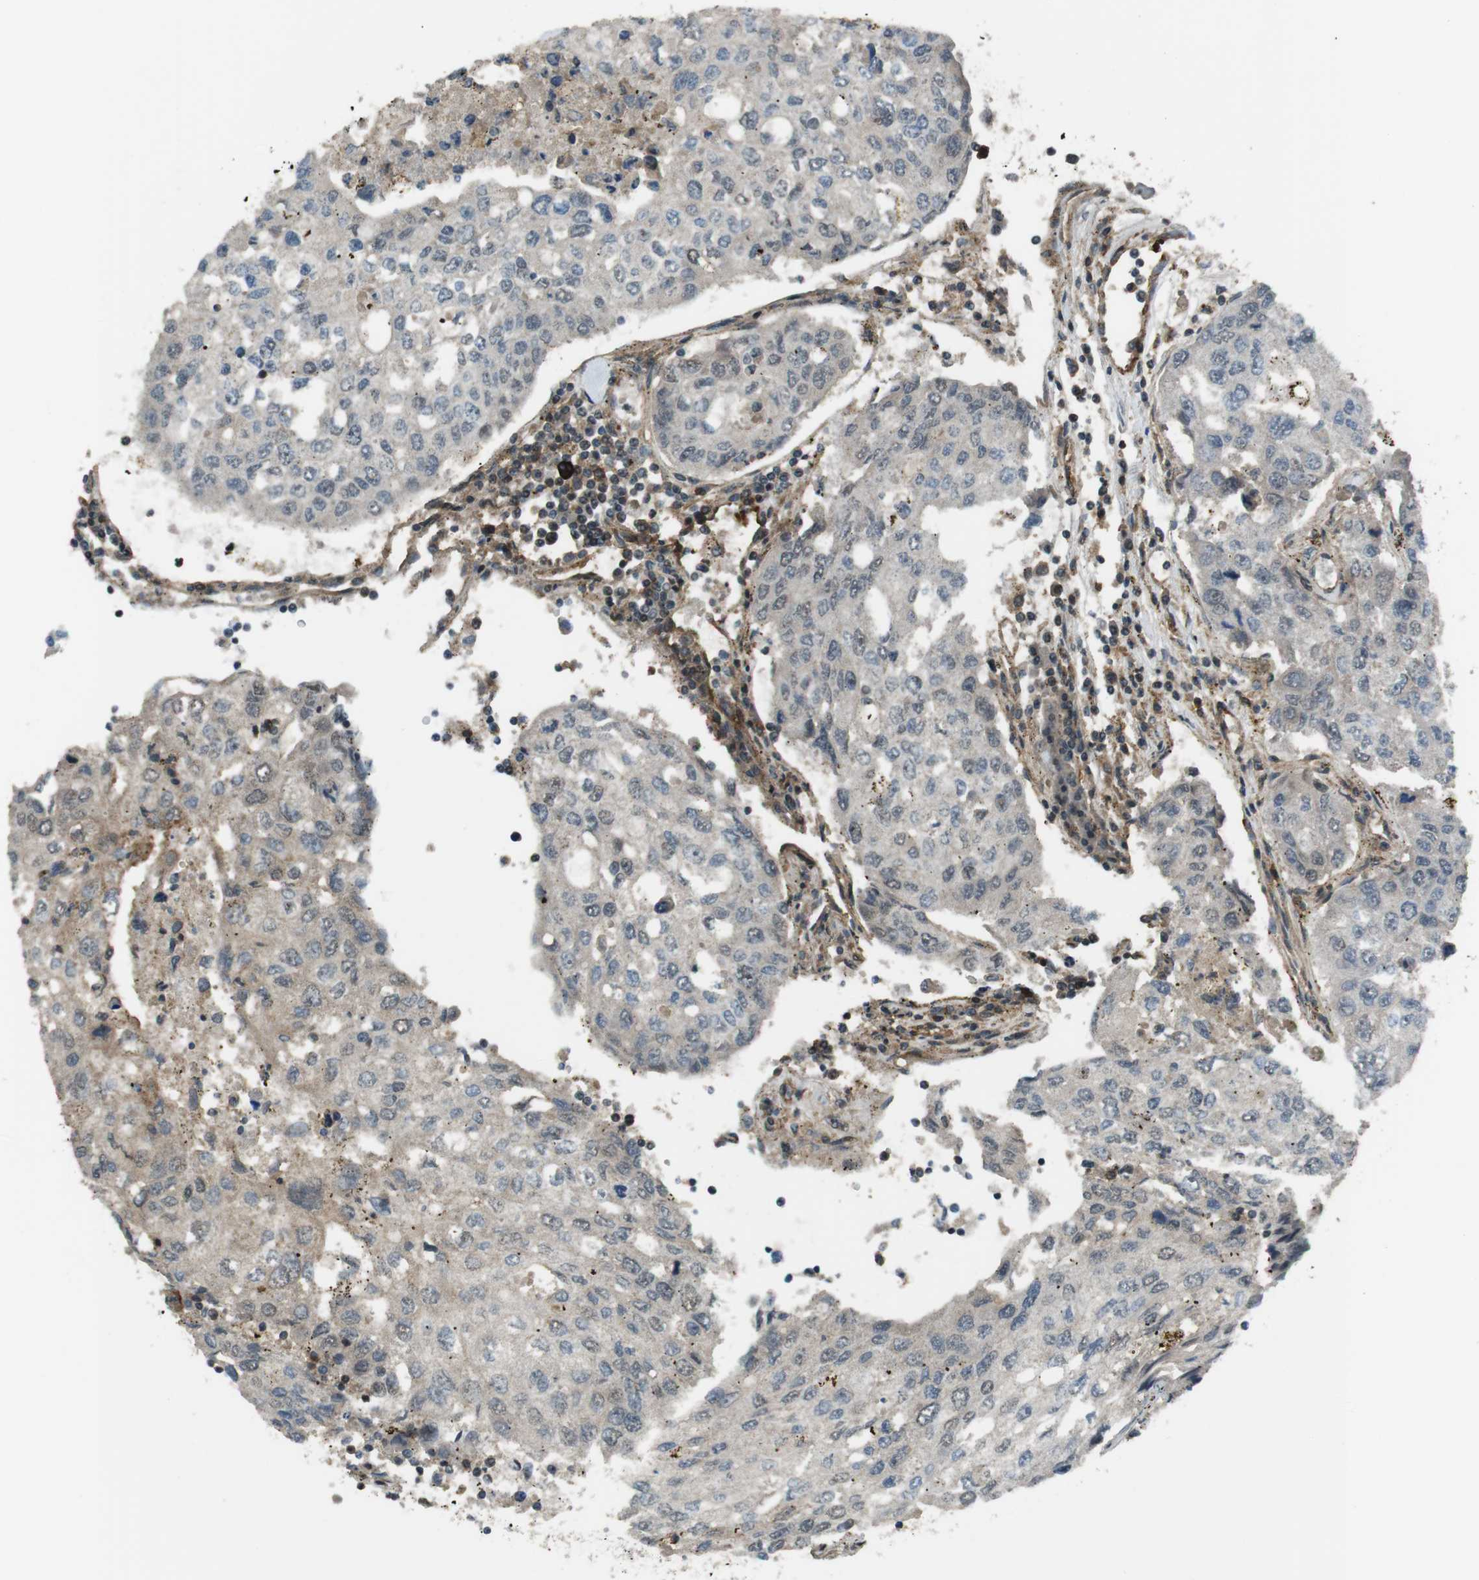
{"staining": {"intensity": "weak", "quantity": "<25%", "location": "cytoplasmic/membranous,nuclear"}, "tissue": "urothelial cancer", "cell_type": "Tumor cells", "image_type": "cancer", "snomed": [{"axis": "morphology", "description": "Urothelial carcinoma, High grade"}, {"axis": "topography", "description": "Lymph node"}, {"axis": "topography", "description": "Urinary bladder"}], "caption": "Immunohistochemistry (IHC) of high-grade urothelial carcinoma shows no expression in tumor cells.", "gene": "TIAM2", "patient": {"sex": "male", "age": 51}}